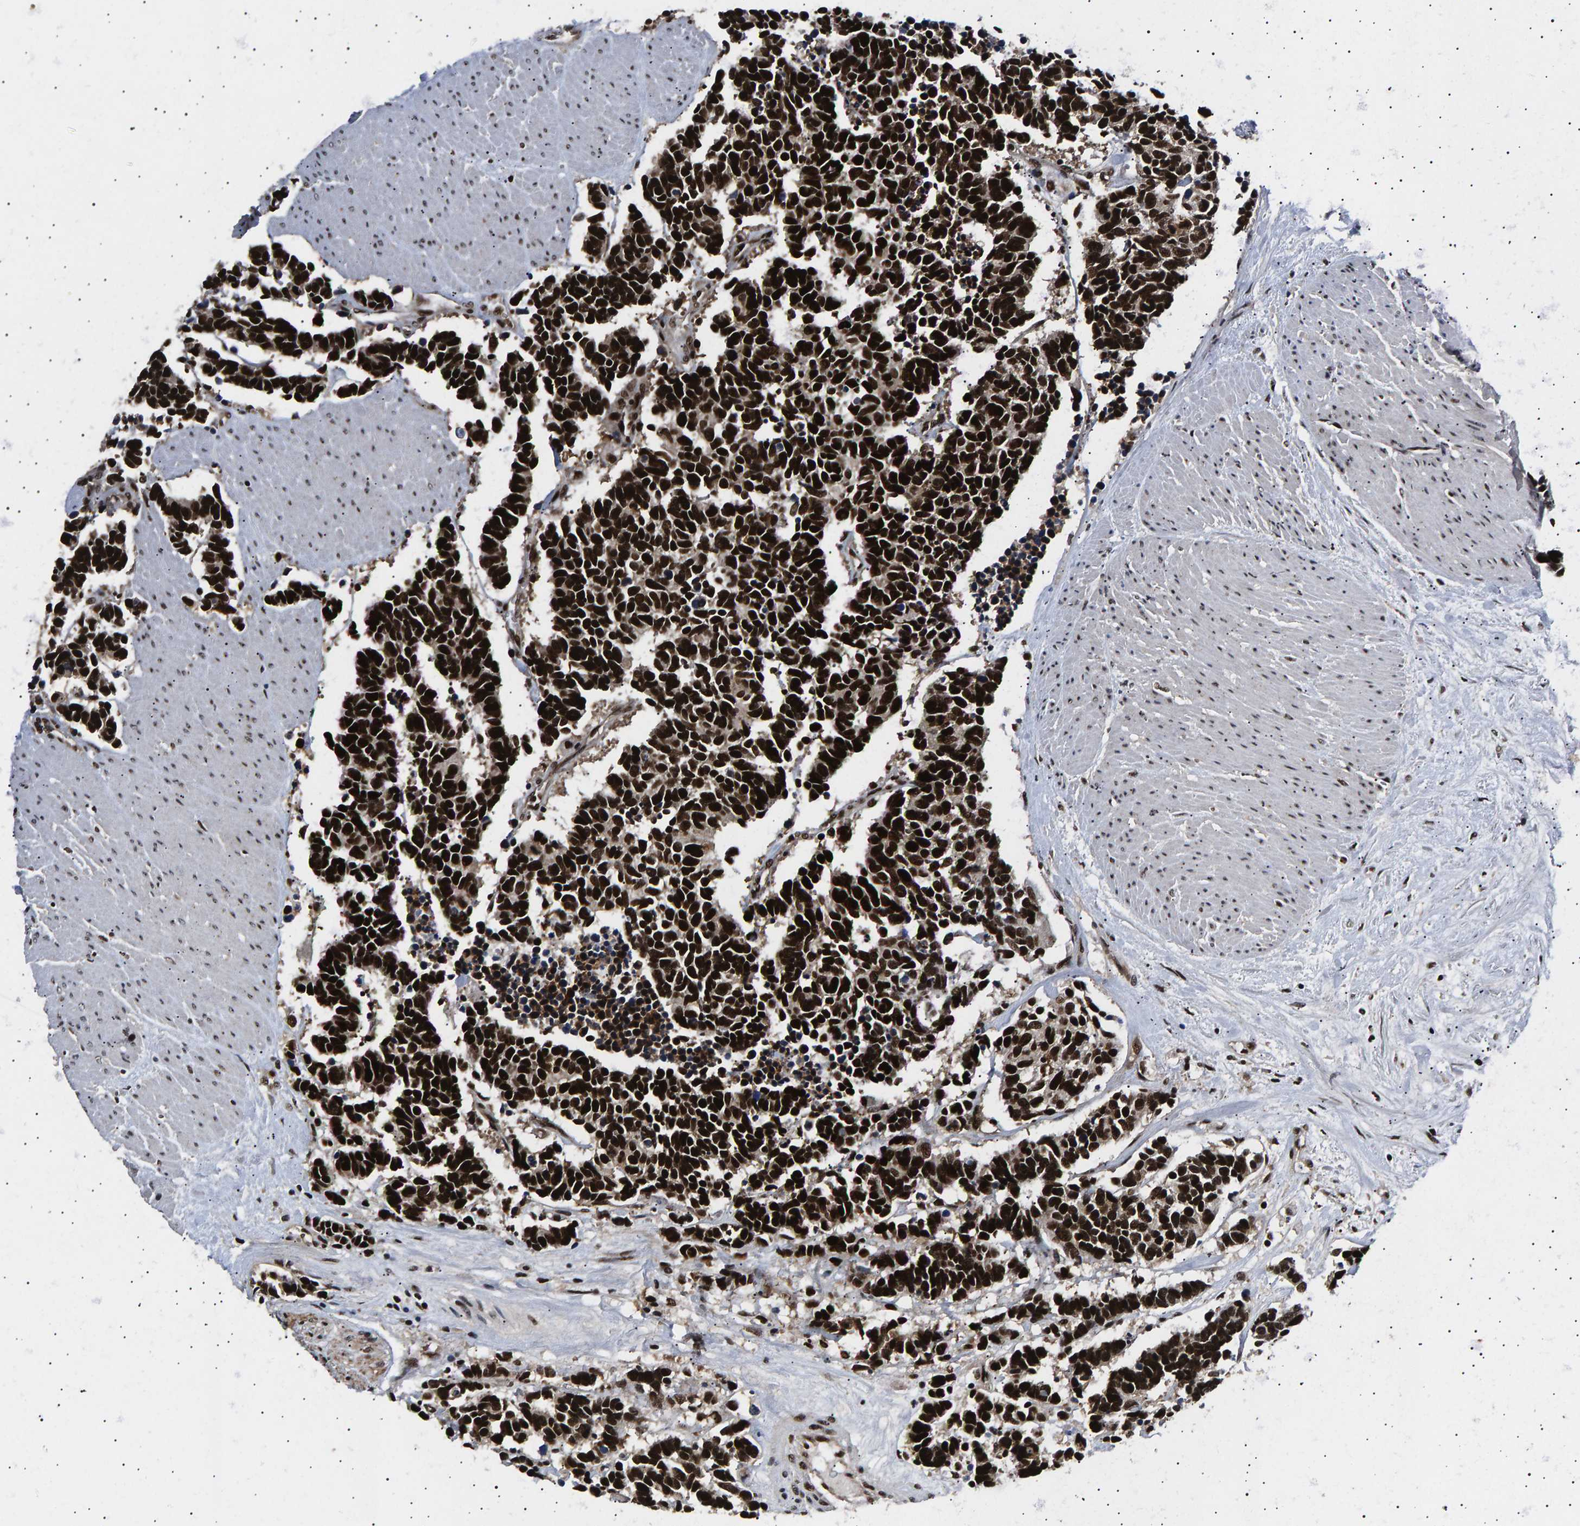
{"staining": {"intensity": "strong", "quantity": ">75%", "location": "nuclear"}, "tissue": "carcinoid", "cell_type": "Tumor cells", "image_type": "cancer", "snomed": [{"axis": "morphology", "description": "Carcinoma, NOS"}, {"axis": "morphology", "description": "Carcinoid, malignant, NOS"}, {"axis": "topography", "description": "Urinary bladder"}], "caption": "Carcinoma stained for a protein (brown) demonstrates strong nuclear positive staining in about >75% of tumor cells.", "gene": "ANKRD40", "patient": {"sex": "male", "age": 57}}